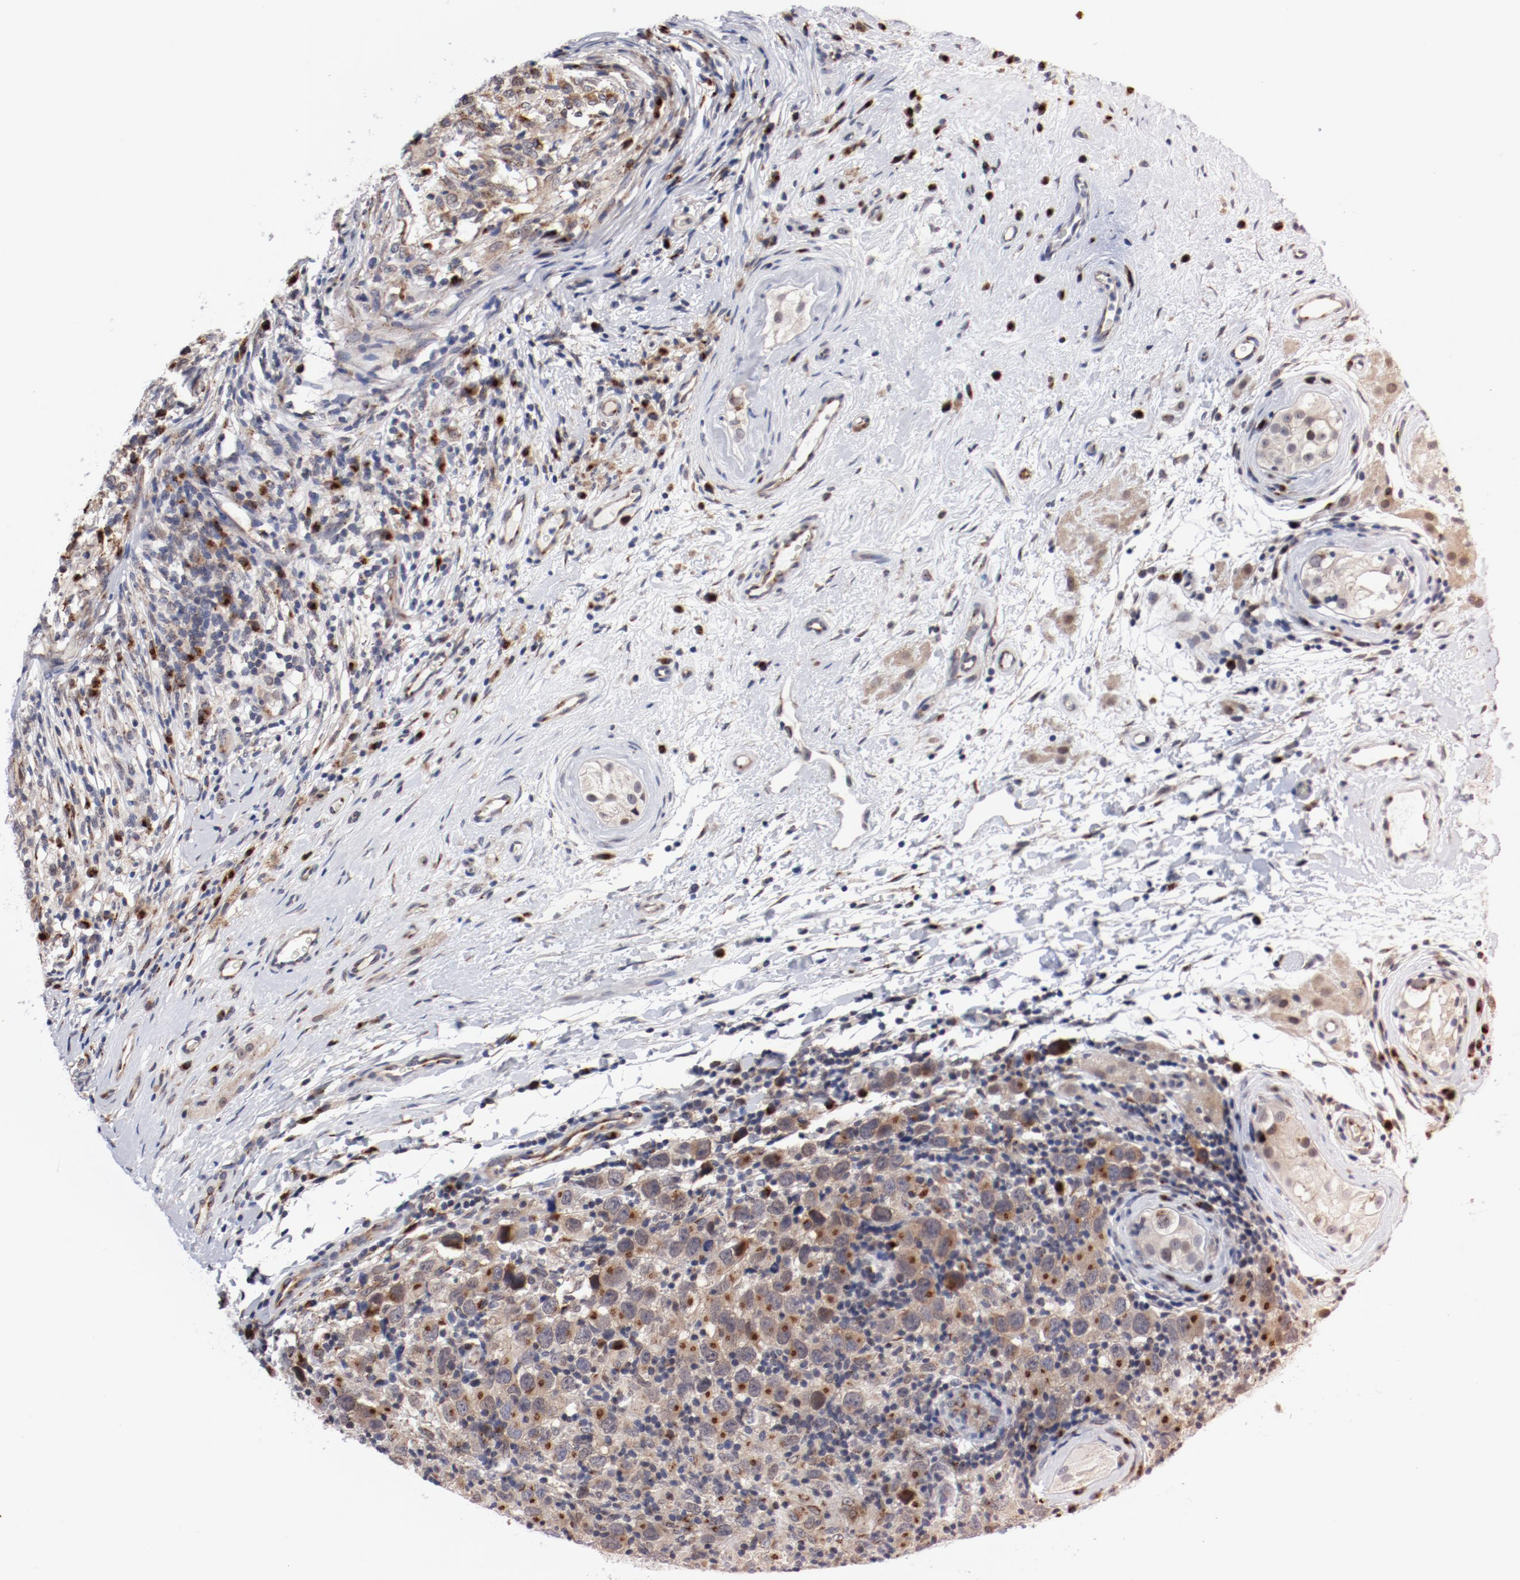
{"staining": {"intensity": "moderate", "quantity": "25%-75%", "location": "cytoplasmic/membranous"}, "tissue": "testis cancer", "cell_type": "Tumor cells", "image_type": "cancer", "snomed": [{"axis": "morphology", "description": "Carcinoma, Embryonal, NOS"}, {"axis": "topography", "description": "Testis"}], "caption": "A high-resolution image shows immunohistochemistry (IHC) staining of testis embryonal carcinoma, which reveals moderate cytoplasmic/membranous expression in about 25%-75% of tumor cells. (DAB (3,3'-diaminobenzidine) IHC with brightfield microscopy, high magnification).", "gene": "RPL12", "patient": {"sex": "male", "age": 21}}